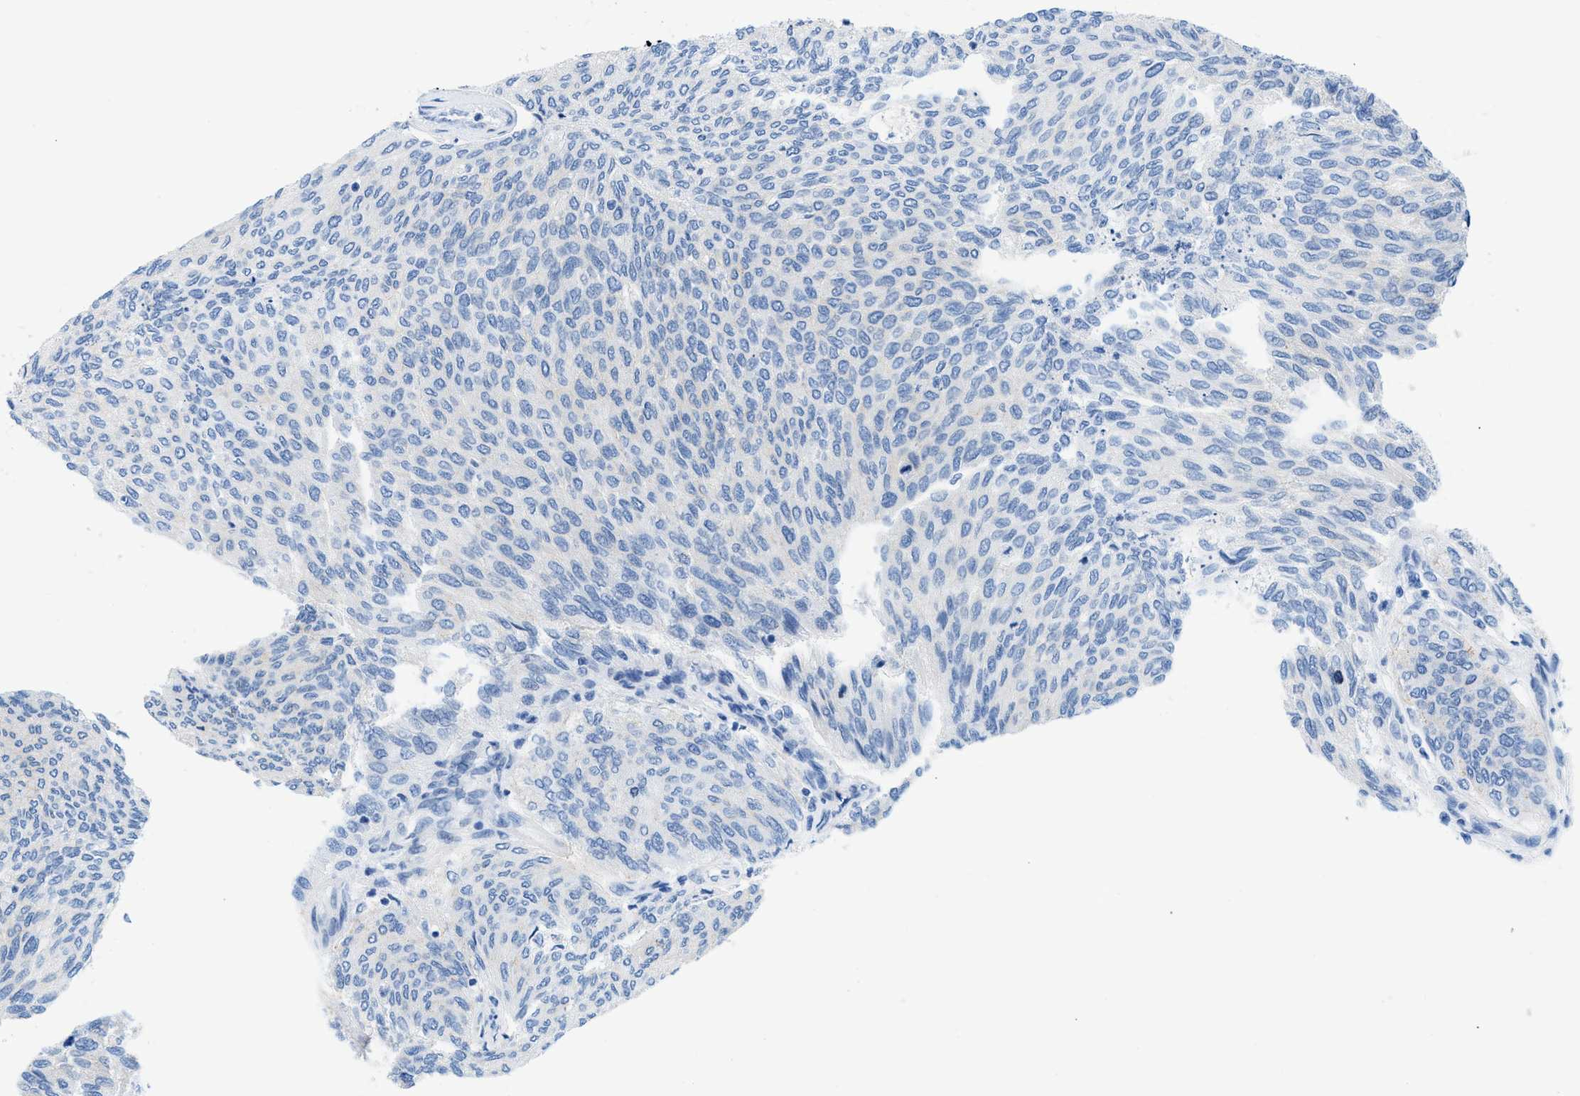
{"staining": {"intensity": "negative", "quantity": "none", "location": "none"}, "tissue": "urothelial cancer", "cell_type": "Tumor cells", "image_type": "cancer", "snomed": [{"axis": "morphology", "description": "Urothelial carcinoma, Low grade"}, {"axis": "topography", "description": "Urinary bladder"}], "caption": "IHC photomicrograph of human low-grade urothelial carcinoma stained for a protein (brown), which demonstrates no positivity in tumor cells. (DAB (3,3'-diaminobenzidine) IHC visualized using brightfield microscopy, high magnification).", "gene": "FDCSP", "patient": {"sex": "female", "age": 79}}